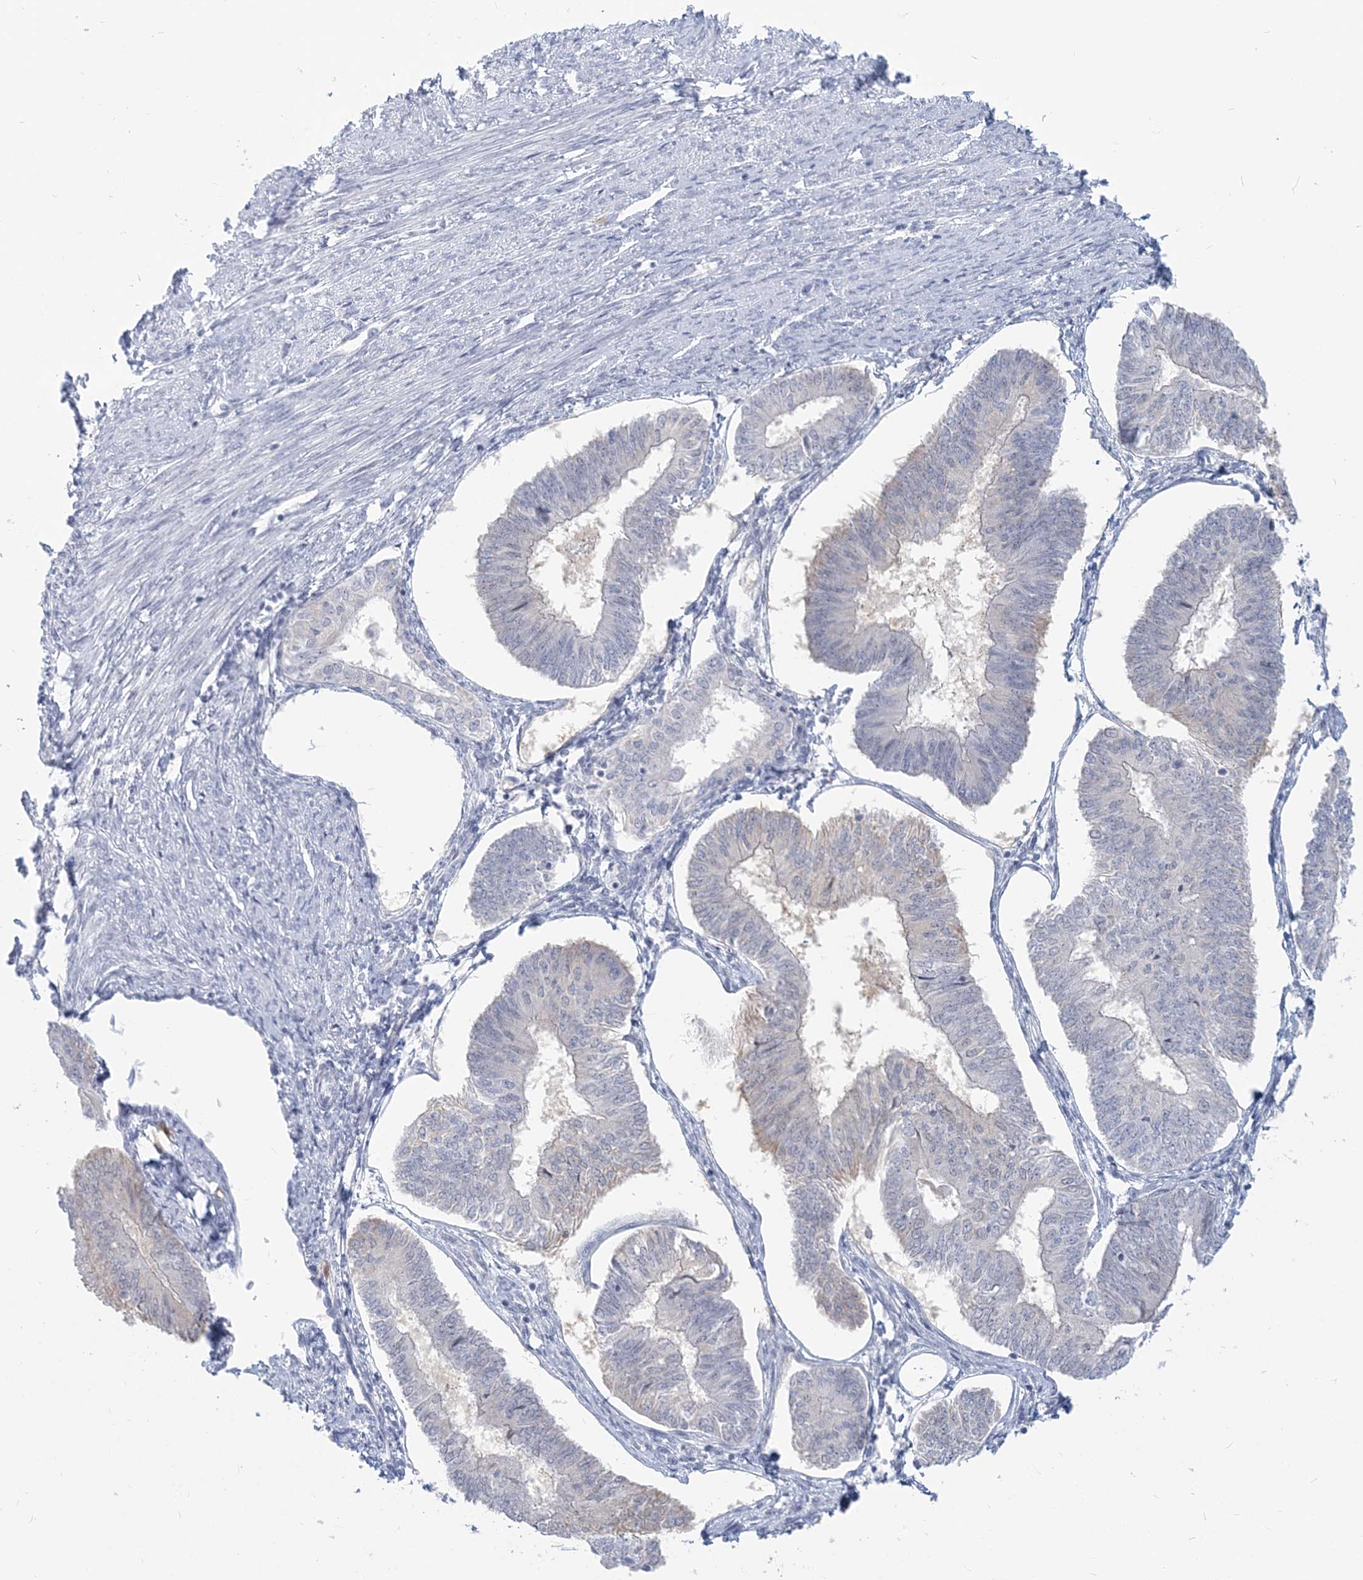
{"staining": {"intensity": "negative", "quantity": "none", "location": "none"}, "tissue": "endometrial cancer", "cell_type": "Tumor cells", "image_type": "cancer", "snomed": [{"axis": "morphology", "description": "Adenocarcinoma, NOS"}, {"axis": "topography", "description": "Endometrium"}], "caption": "Tumor cells are negative for protein expression in human endometrial adenocarcinoma.", "gene": "GMPPA", "patient": {"sex": "female", "age": 58}}